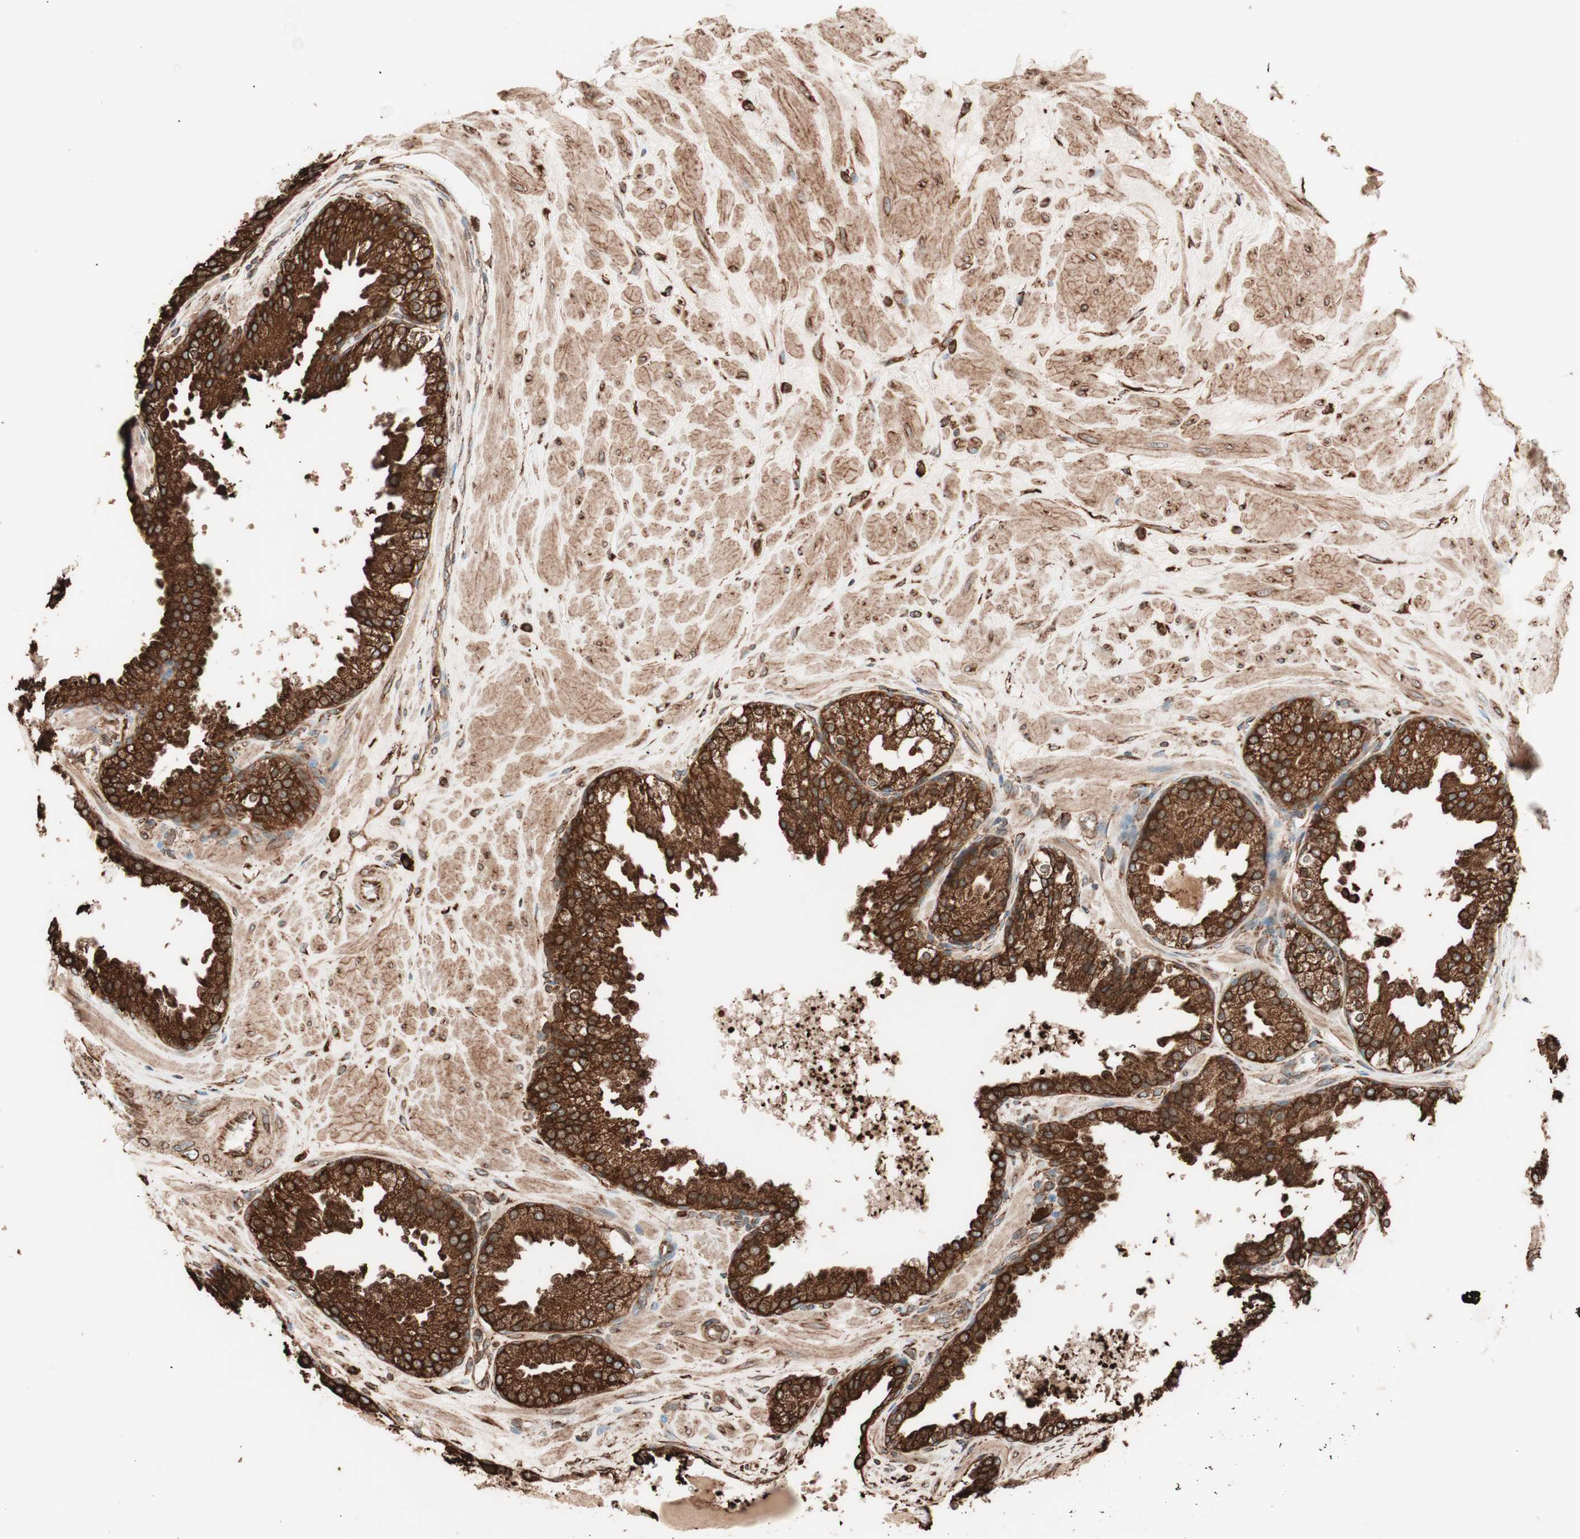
{"staining": {"intensity": "strong", "quantity": ">75%", "location": "cytoplasmic/membranous"}, "tissue": "prostate", "cell_type": "Glandular cells", "image_type": "normal", "snomed": [{"axis": "morphology", "description": "Normal tissue, NOS"}, {"axis": "topography", "description": "Prostate"}], "caption": "IHC of normal human prostate shows high levels of strong cytoplasmic/membranous expression in approximately >75% of glandular cells. (Stains: DAB in brown, nuclei in blue, Microscopy: brightfield microscopy at high magnification).", "gene": "VEGFA", "patient": {"sex": "male", "age": 51}}